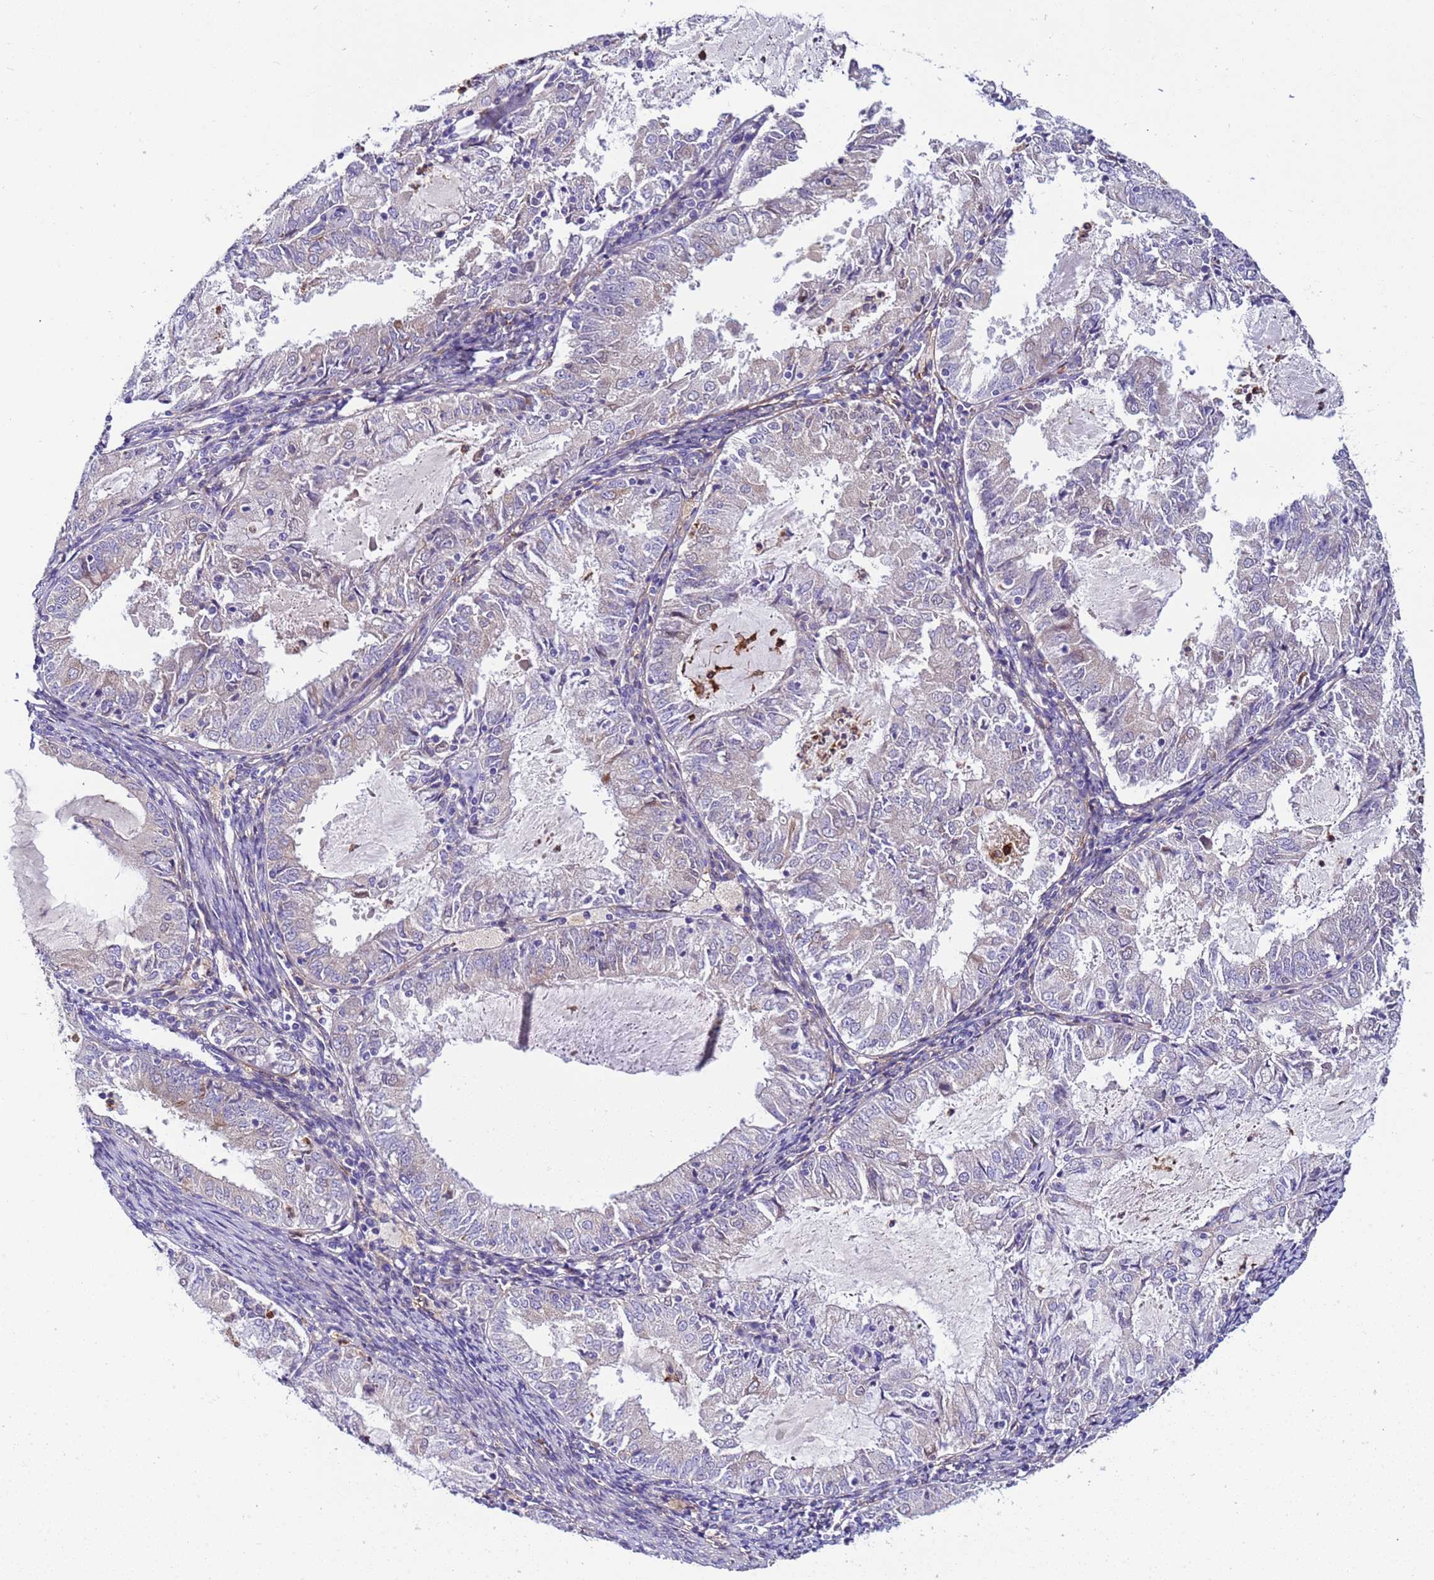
{"staining": {"intensity": "negative", "quantity": "none", "location": "none"}, "tissue": "endometrial cancer", "cell_type": "Tumor cells", "image_type": "cancer", "snomed": [{"axis": "morphology", "description": "Adenocarcinoma, NOS"}, {"axis": "topography", "description": "Endometrium"}], "caption": "Tumor cells are negative for brown protein staining in adenocarcinoma (endometrial). (DAB (3,3'-diaminobenzidine) IHC with hematoxylin counter stain).", "gene": "PAQR7", "patient": {"sex": "female", "age": 57}}